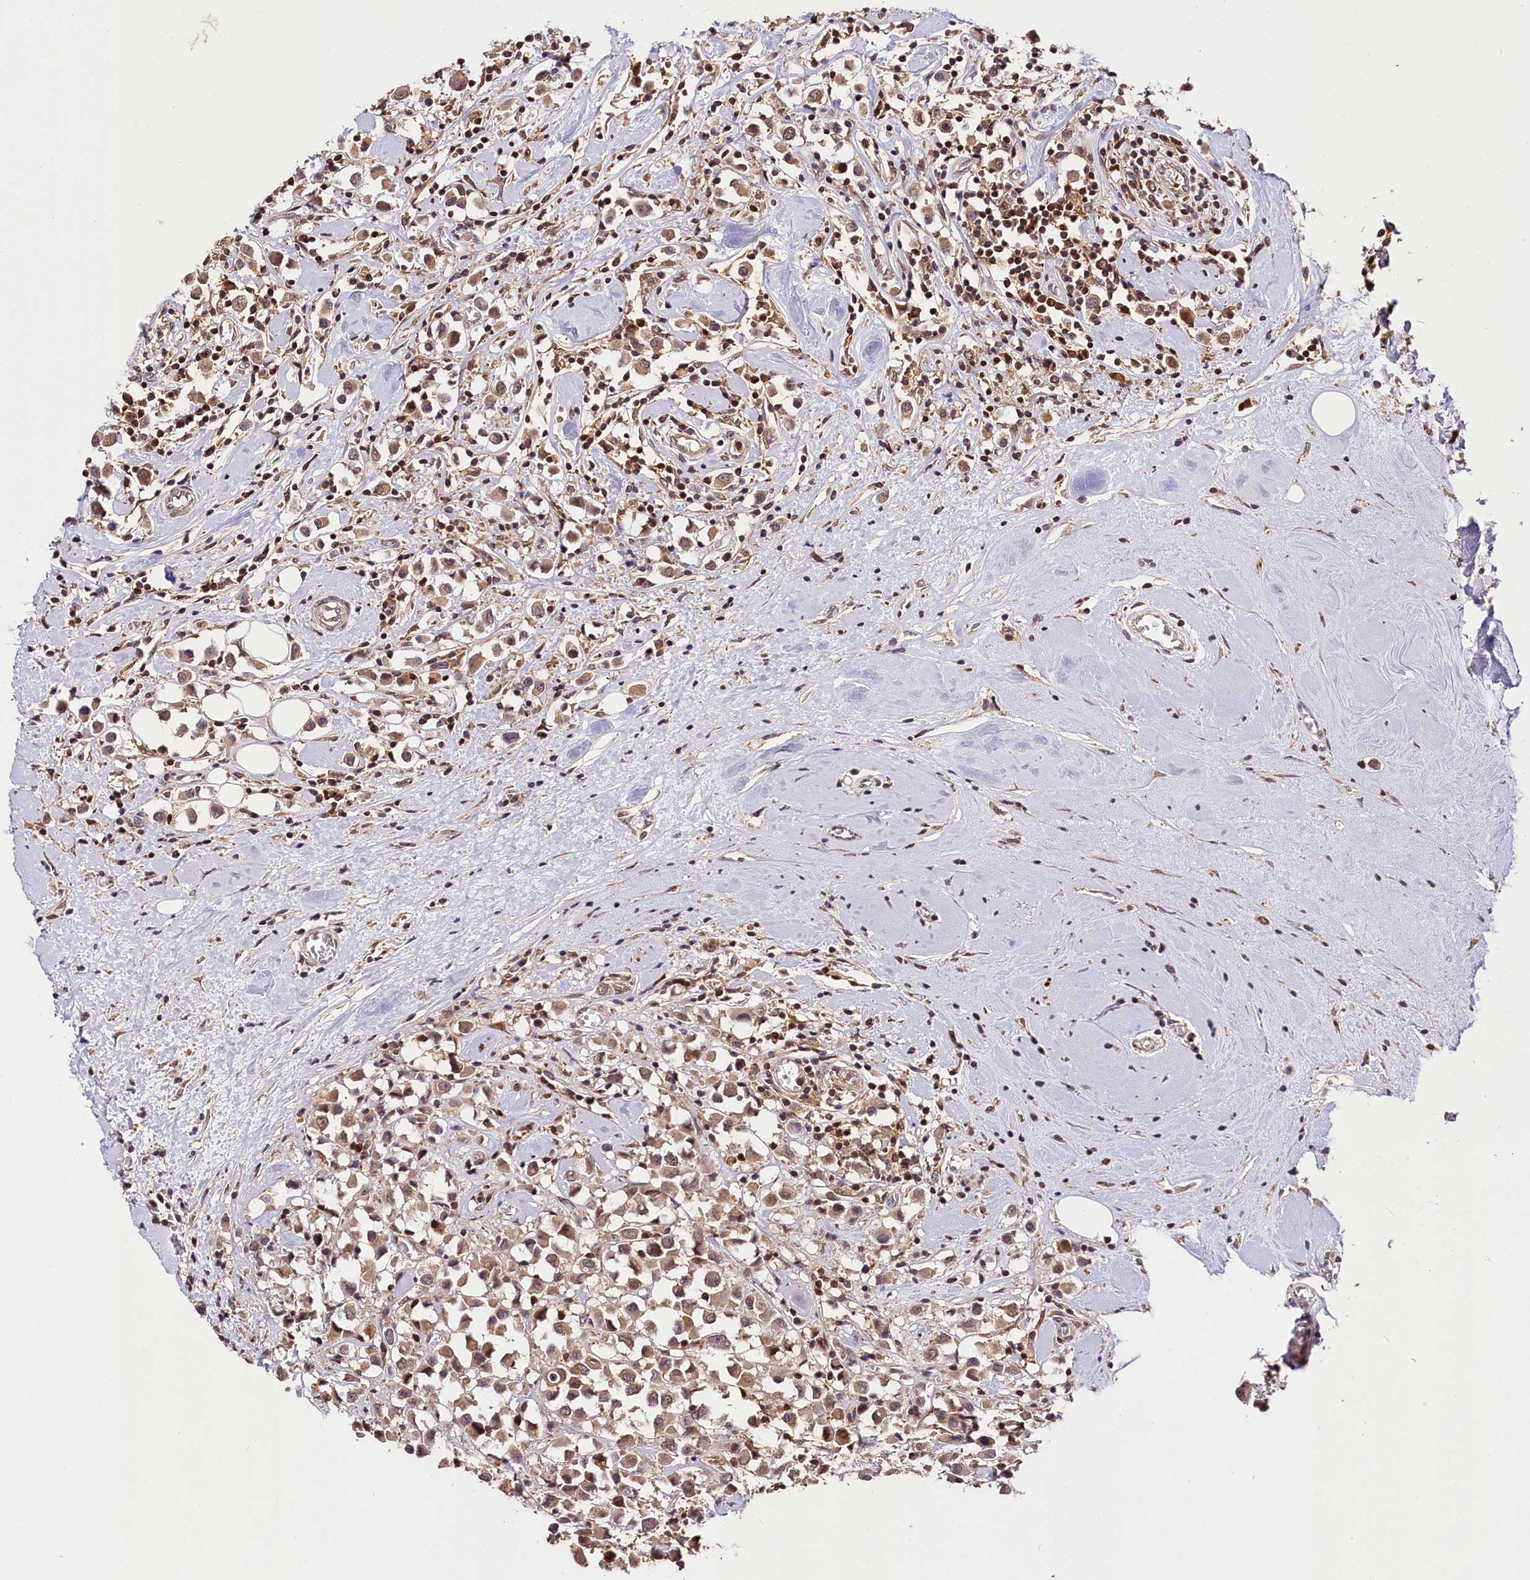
{"staining": {"intensity": "weak", "quantity": ">75%", "location": "cytoplasmic/membranous"}, "tissue": "breast cancer", "cell_type": "Tumor cells", "image_type": "cancer", "snomed": [{"axis": "morphology", "description": "Duct carcinoma"}, {"axis": "topography", "description": "Breast"}], "caption": "IHC of breast invasive ductal carcinoma exhibits low levels of weak cytoplasmic/membranous expression in about >75% of tumor cells. The staining was performed using DAB, with brown indicating positive protein expression. Nuclei are stained blue with hematoxylin.", "gene": "CHORDC1", "patient": {"sex": "female", "age": 61}}